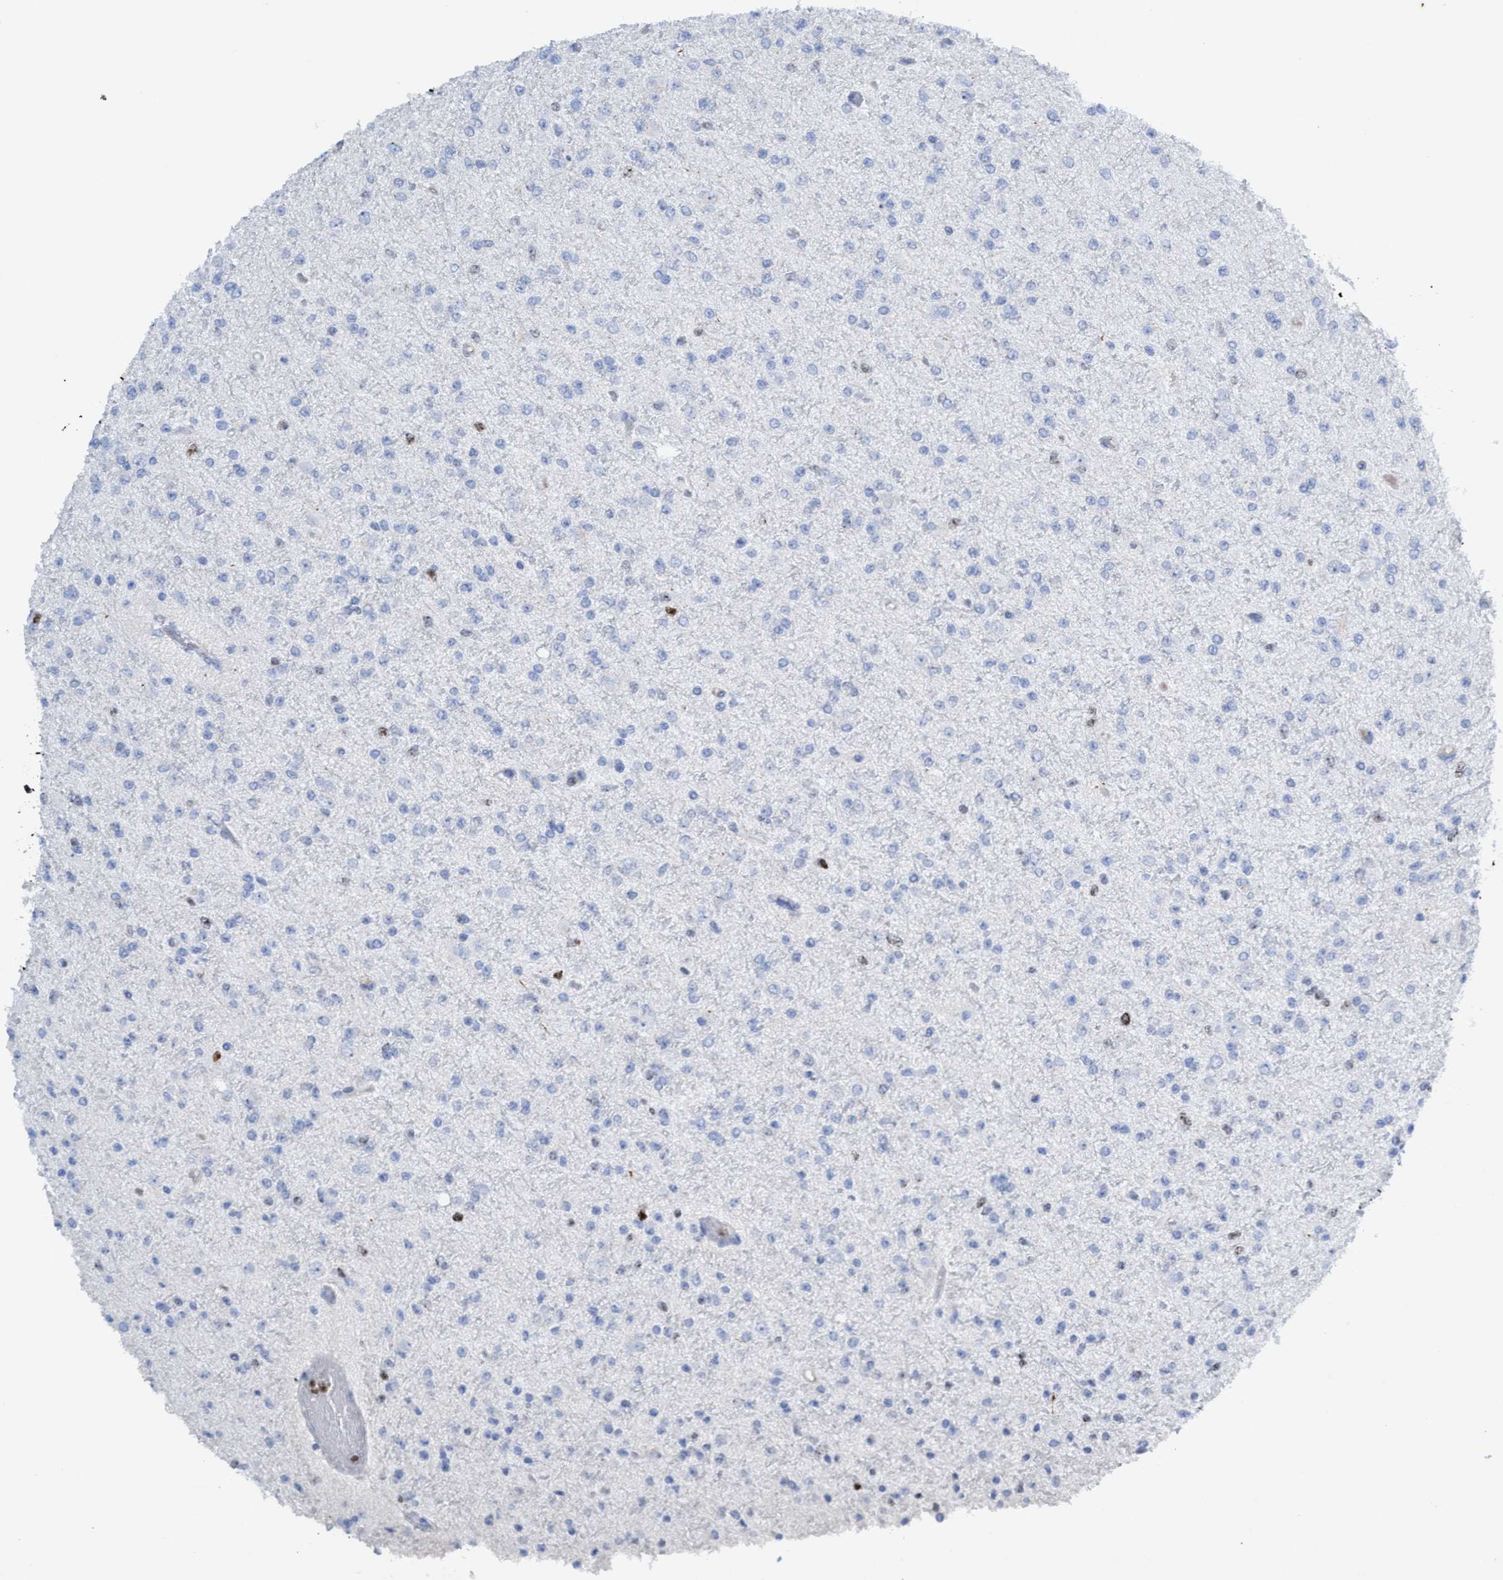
{"staining": {"intensity": "negative", "quantity": "none", "location": "none"}, "tissue": "glioma", "cell_type": "Tumor cells", "image_type": "cancer", "snomed": [{"axis": "morphology", "description": "Glioma, malignant, Low grade"}, {"axis": "topography", "description": "Brain"}], "caption": "Immunohistochemistry histopathology image of neoplastic tissue: human malignant glioma (low-grade) stained with DAB reveals no significant protein expression in tumor cells.", "gene": "CBX2", "patient": {"sex": "female", "age": 22}}